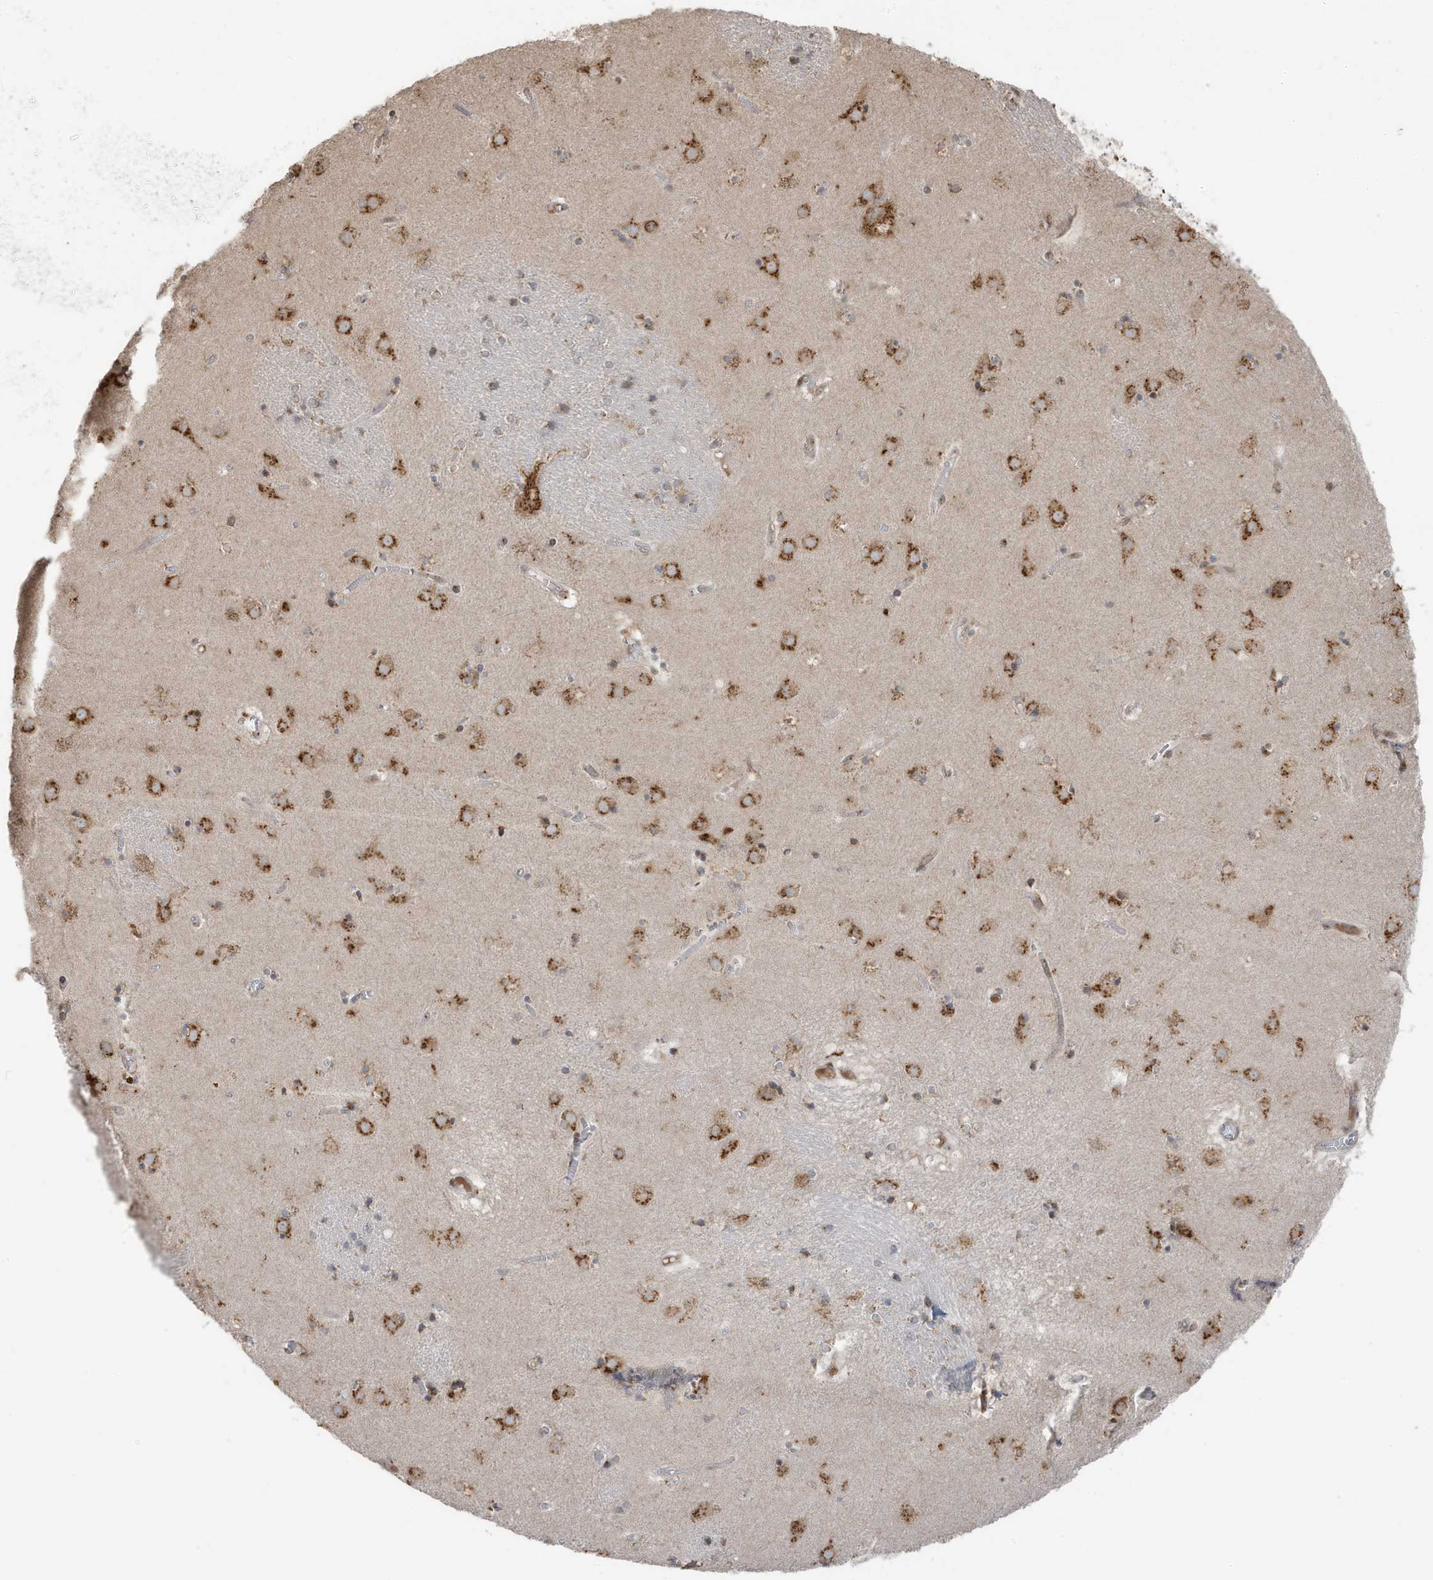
{"staining": {"intensity": "moderate", "quantity": "<25%", "location": "cytoplasmic/membranous"}, "tissue": "caudate", "cell_type": "Glial cells", "image_type": "normal", "snomed": [{"axis": "morphology", "description": "Normal tissue, NOS"}, {"axis": "topography", "description": "Lateral ventricle wall"}], "caption": "High-power microscopy captured an IHC image of benign caudate, revealing moderate cytoplasmic/membranous expression in approximately <25% of glial cells.", "gene": "RER1", "patient": {"sex": "male", "age": 70}}